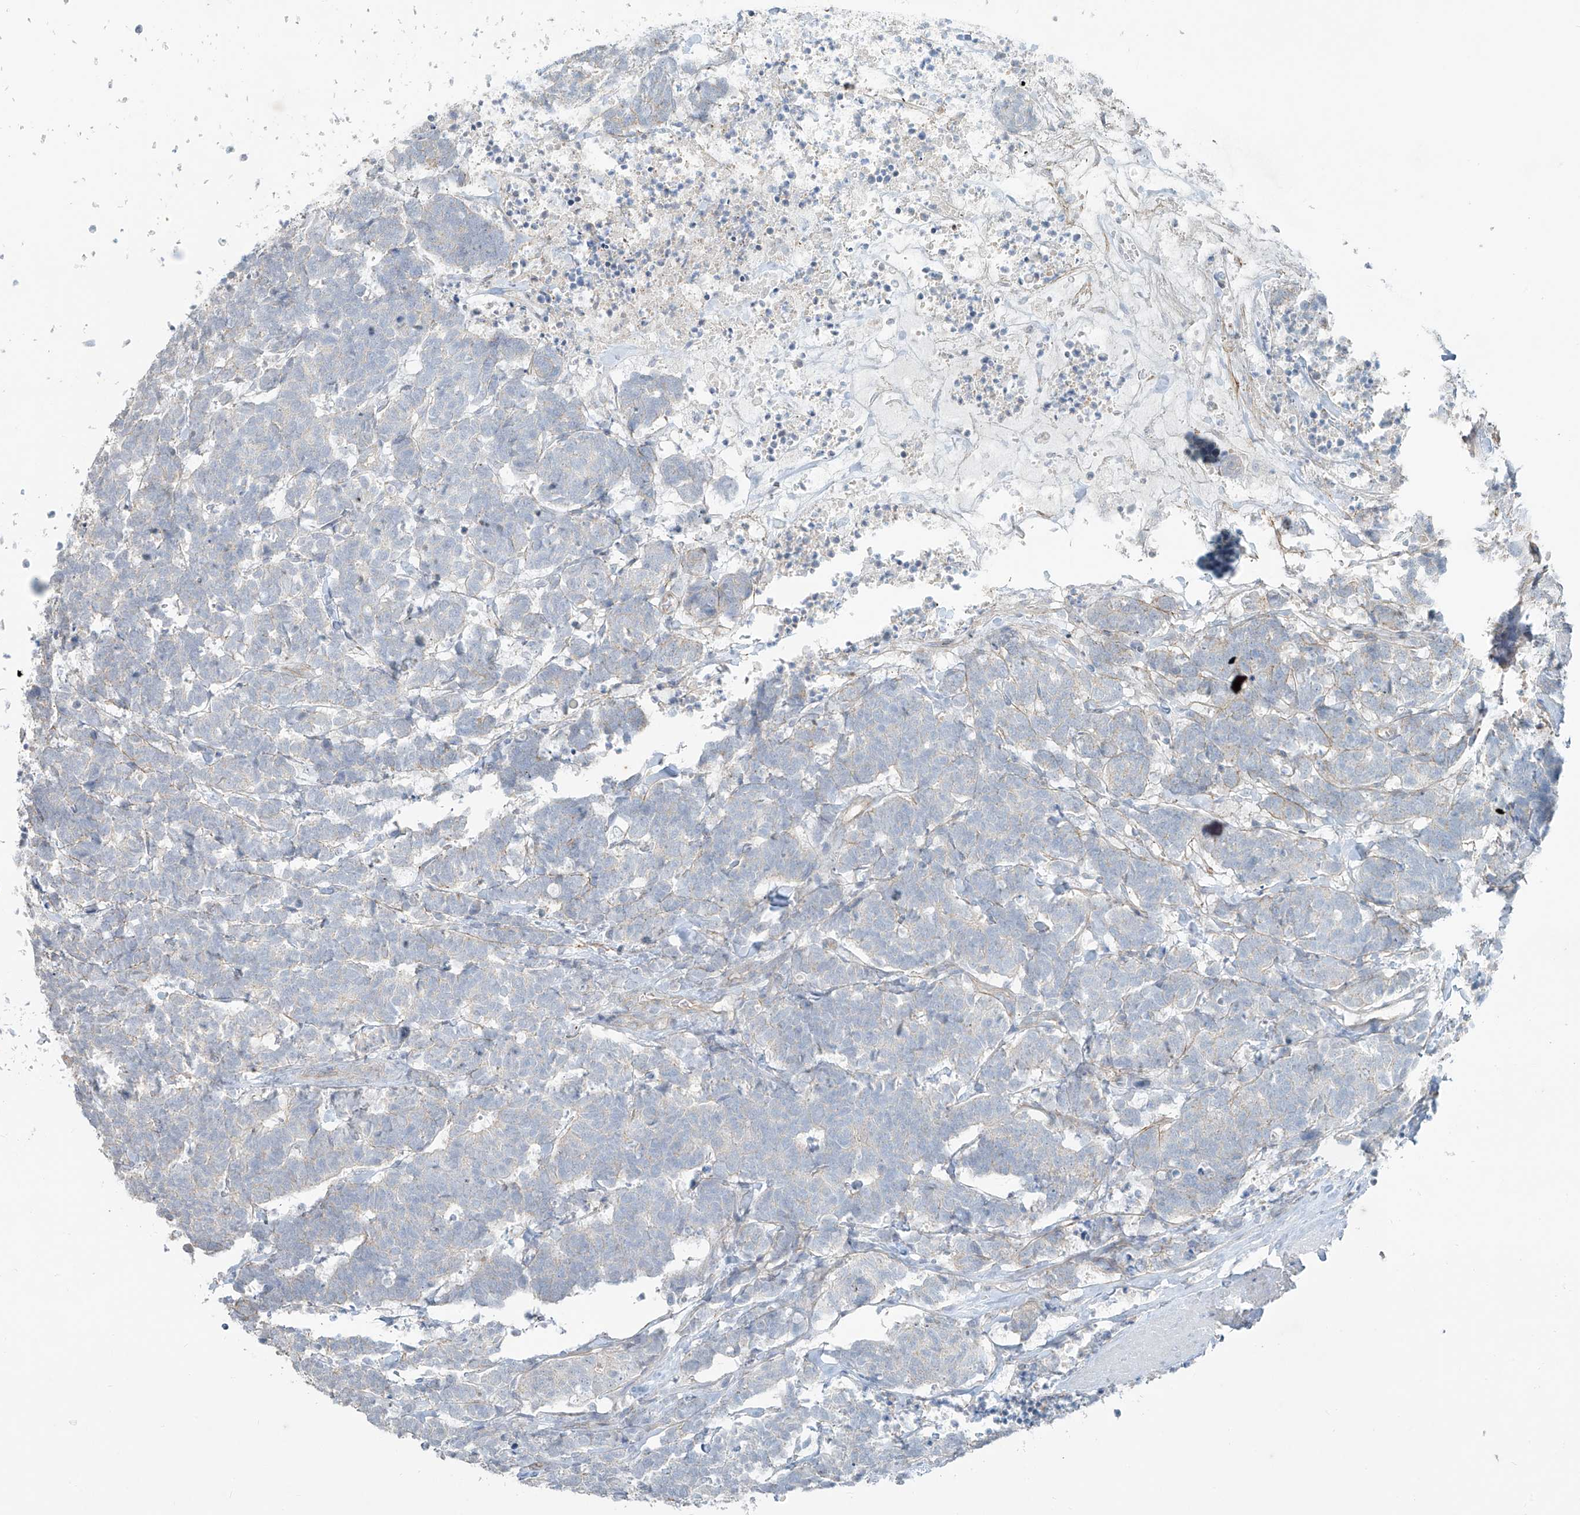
{"staining": {"intensity": "negative", "quantity": "none", "location": "none"}, "tissue": "carcinoid", "cell_type": "Tumor cells", "image_type": "cancer", "snomed": [{"axis": "morphology", "description": "Carcinoma, NOS"}, {"axis": "morphology", "description": "Carcinoid, malignant, NOS"}, {"axis": "topography", "description": "Urinary bladder"}], "caption": "Immunohistochemical staining of carcinoma reveals no significant expression in tumor cells.", "gene": "TUBE1", "patient": {"sex": "male", "age": 57}}